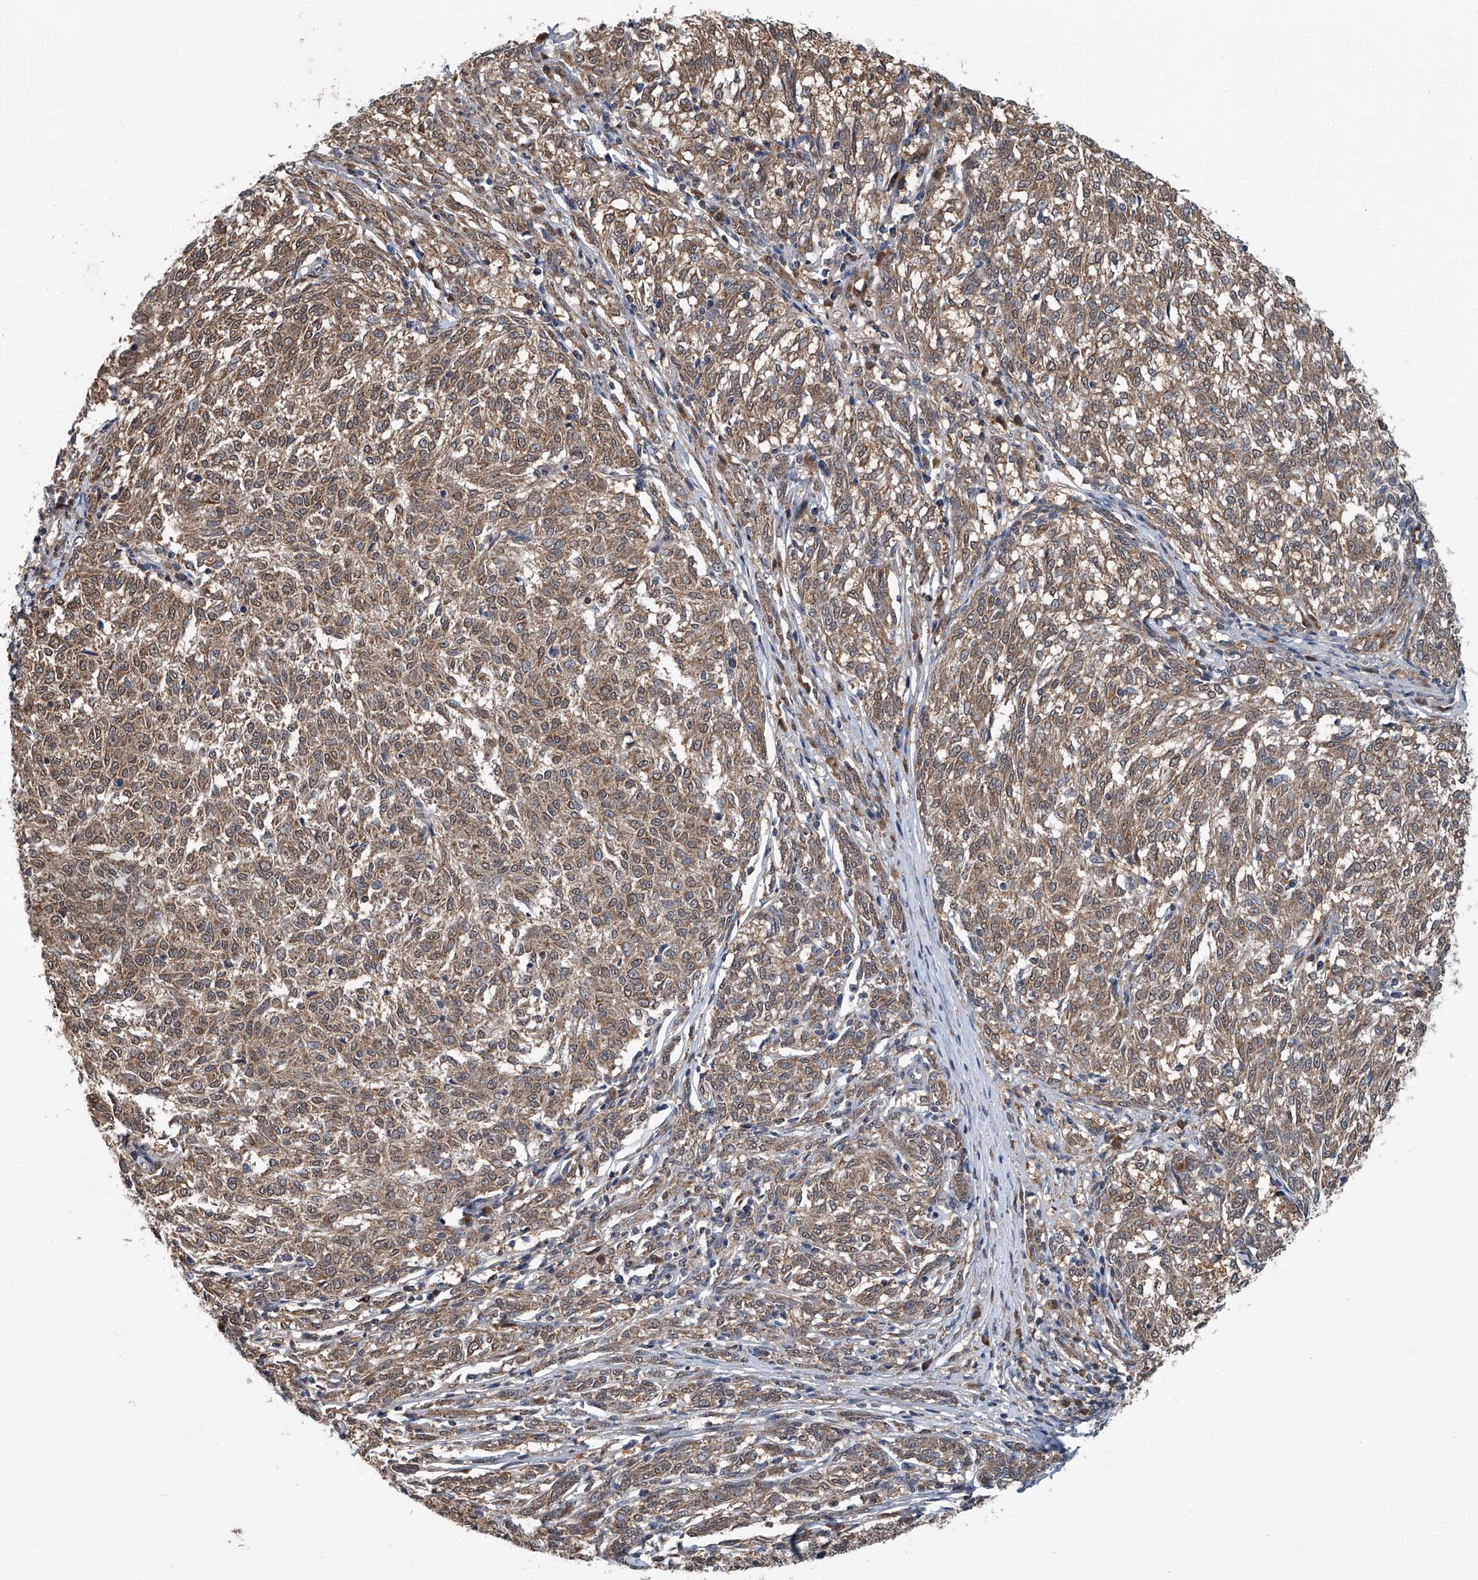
{"staining": {"intensity": "moderate", "quantity": ">75%", "location": "cytoplasmic/membranous"}, "tissue": "melanoma", "cell_type": "Tumor cells", "image_type": "cancer", "snomed": [{"axis": "morphology", "description": "Malignant melanoma, NOS"}, {"axis": "topography", "description": "Skin"}], "caption": "Protein analysis of melanoma tissue demonstrates moderate cytoplasmic/membranous staining in about >75% of tumor cells.", "gene": "CLK1", "patient": {"sex": "female", "age": 72}}